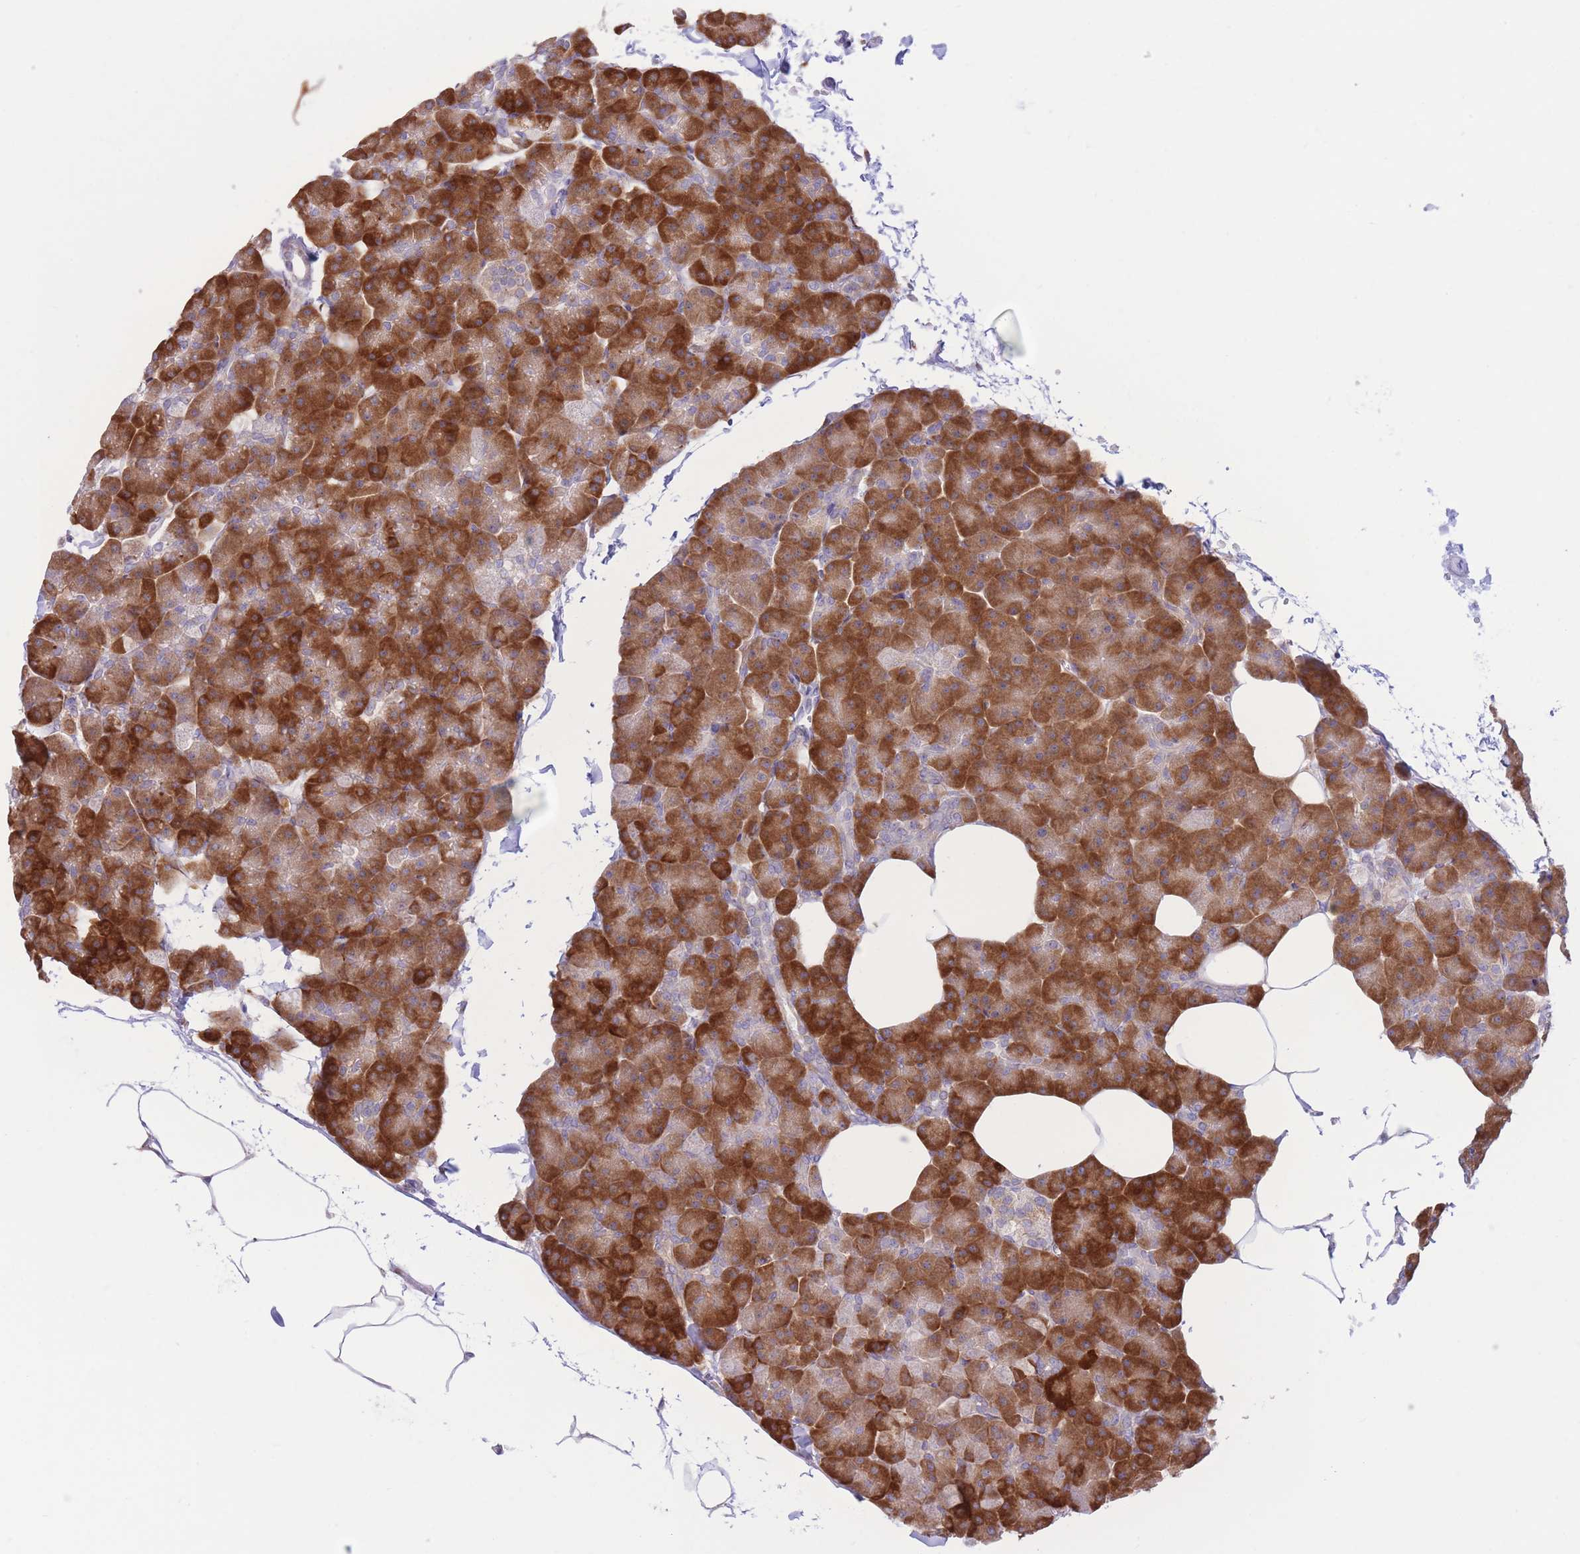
{"staining": {"intensity": "strong", "quantity": ">75%", "location": "cytoplasmic/membranous"}, "tissue": "pancreas", "cell_type": "Exocrine glandular cells", "image_type": "normal", "snomed": [{"axis": "morphology", "description": "Normal tissue, NOS"}, {"axis": "topography", "description": "Pancreas"}], "caption": "Immunohistochemistry image of benign pancreas: pancreas stained using immunohistochemistry reveals high levels of strong protein expression localized specifically in the cytoplasmic/membranous of exocrine glandular cells, appearing as a cytoplasmic/membranous brown color.", "gene": "MYDGF", "patient": {"sex": "male", "age": 35}}